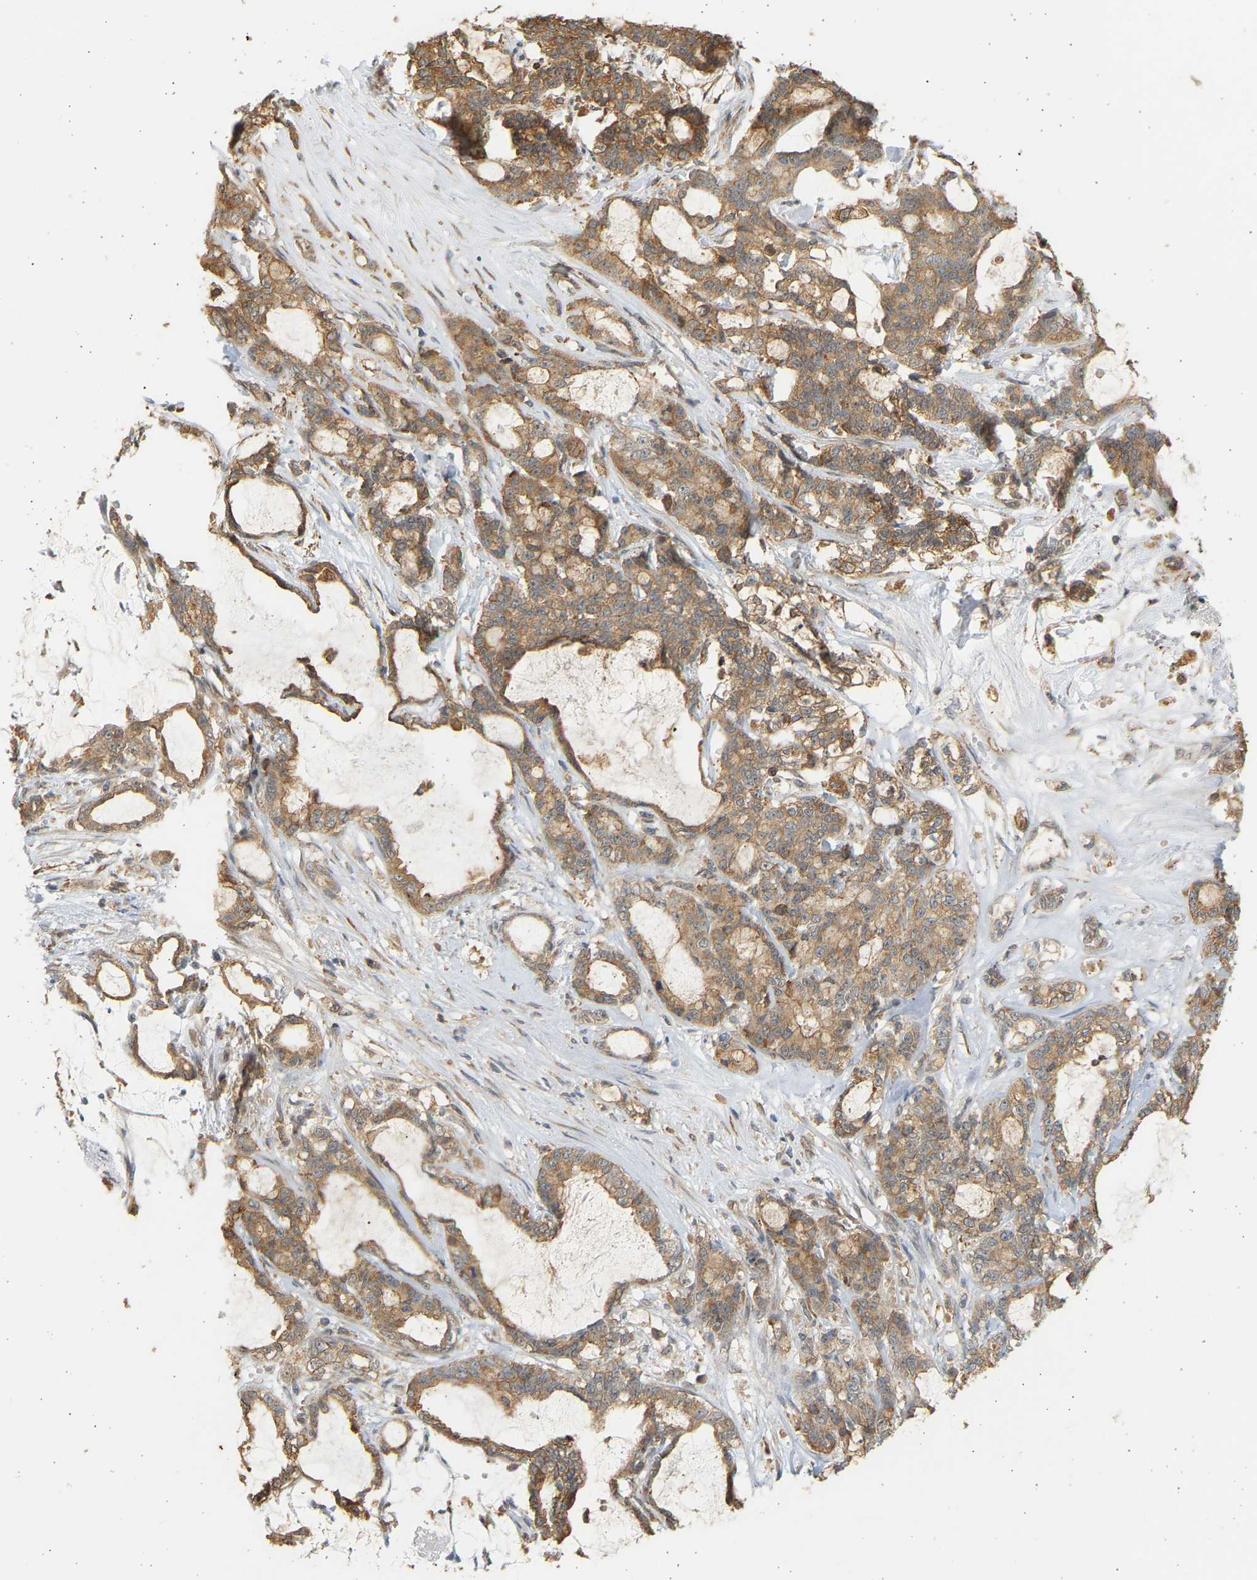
{"staining": {"intensity": "moderate", "quantity": ">75%", "location": "cytoplasmic/membranous"}, "tissue": "pancreatic cancer", "cell_type": "Tumor cells", "image_type": "cancer", "snomed": [{"axis": "morphology", "description": "Adenocarcinoma, NOS"}, {"axis": "topography", "description": "Pancreas"}], "caption": "IHC image of pancreatic adenocarcinoma stained for a protein (brown), which exhibits medium levels of moderate cytoplasmic/membranous staining in approximately >75% of tumor cells.", "gene": "B4GALT6", "patient": {"sex": "female", "age": 73}}